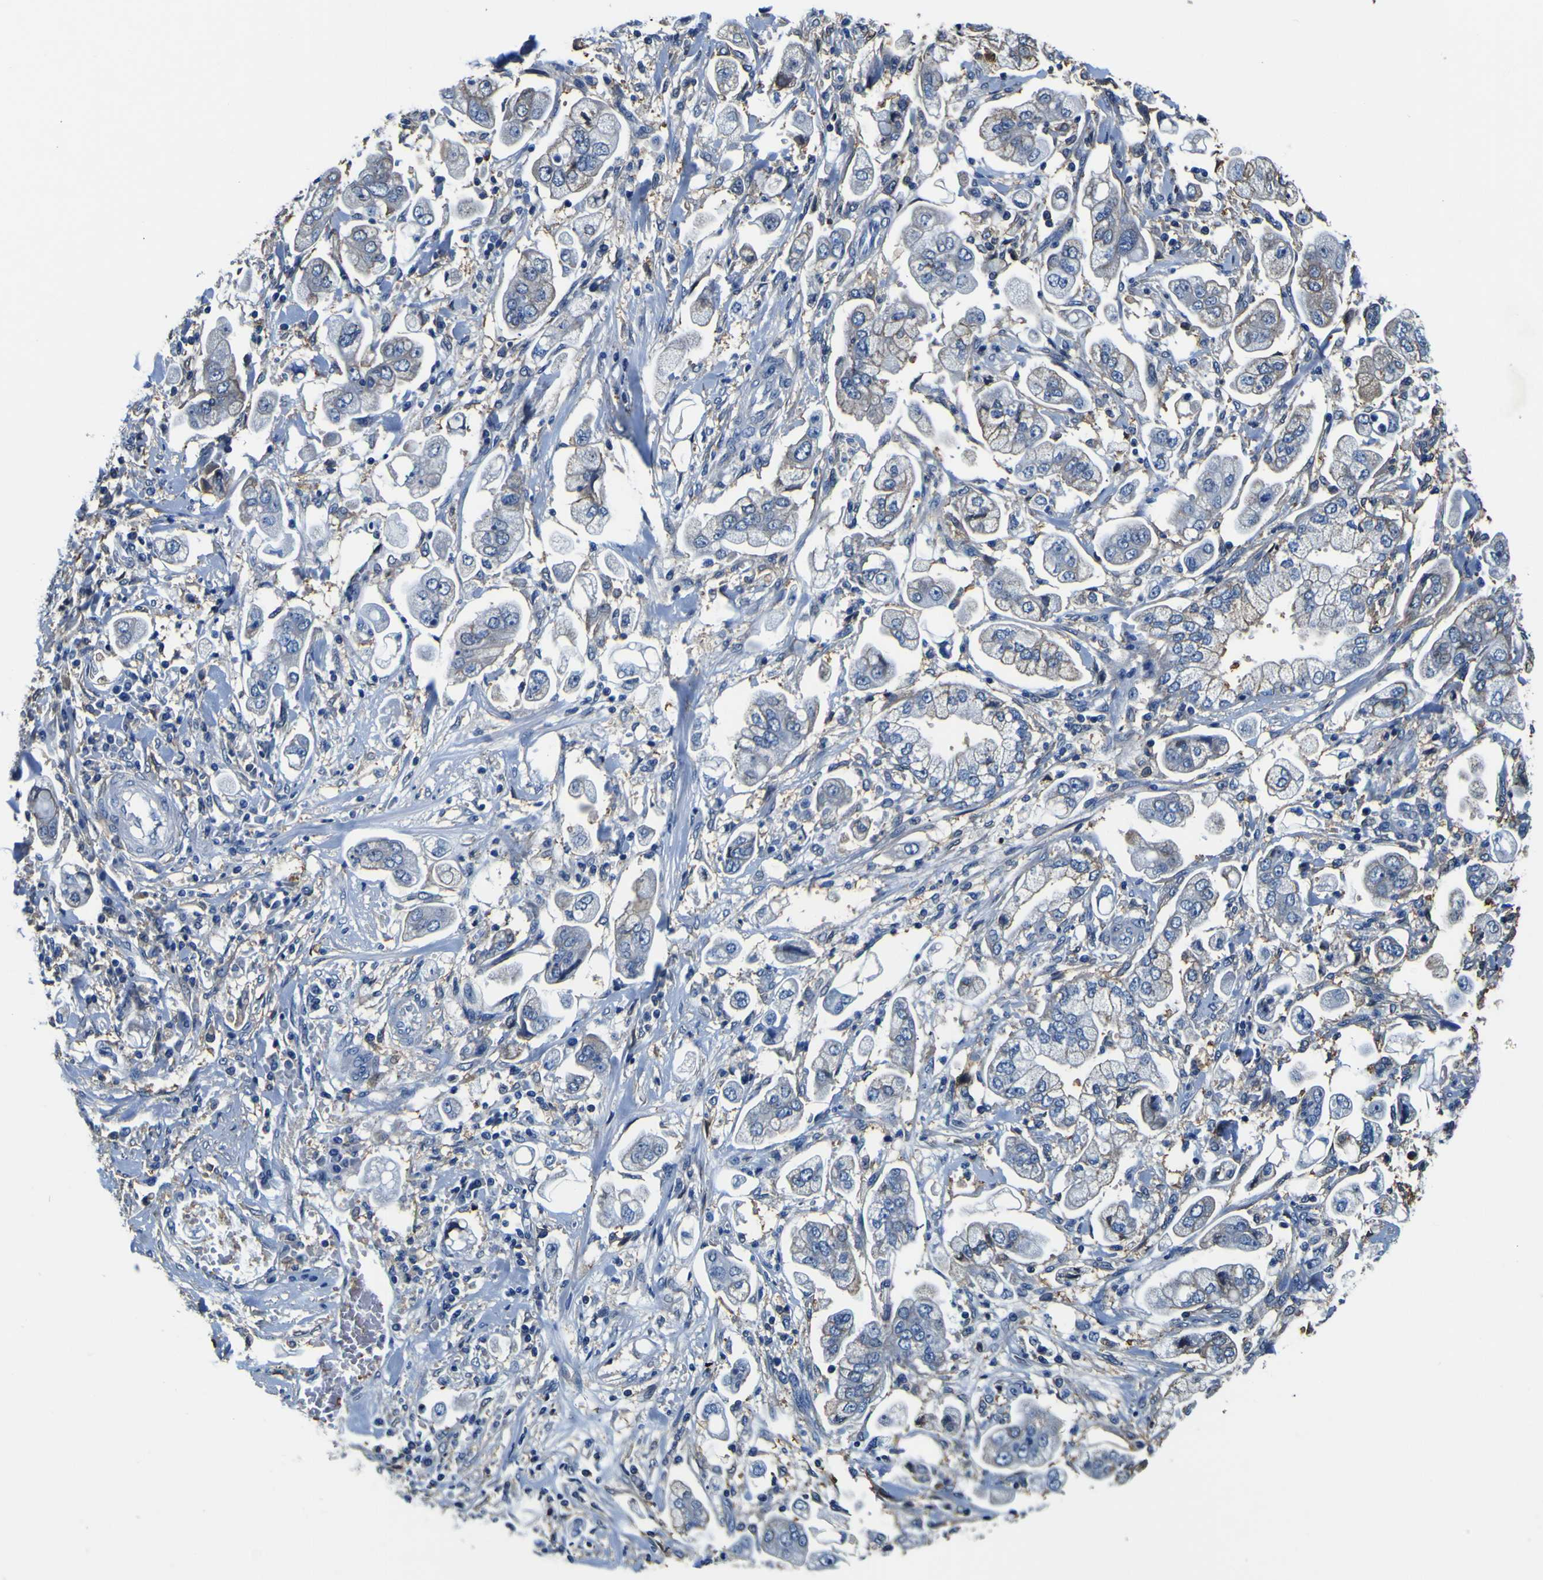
{"staining": {"intensity": "negative", "quantity": "none", "location": "none"}, "tissue": "stomach cancer", "cell_type": "Tumor cells", "image_type": "cancer", "snomed": [{"axis": "morphology", "description": "Adenocarcinoma, NOS"}, {"axis": "topography", "description": "Stomach"}], "caption": "The immunohistochemistry (IHC) micrograph has no significant positivity in tumor cells of stomach adenocarcinoma tissue.", "gene": "PXDN", "patient": {"sex": "male", "age": 62}}